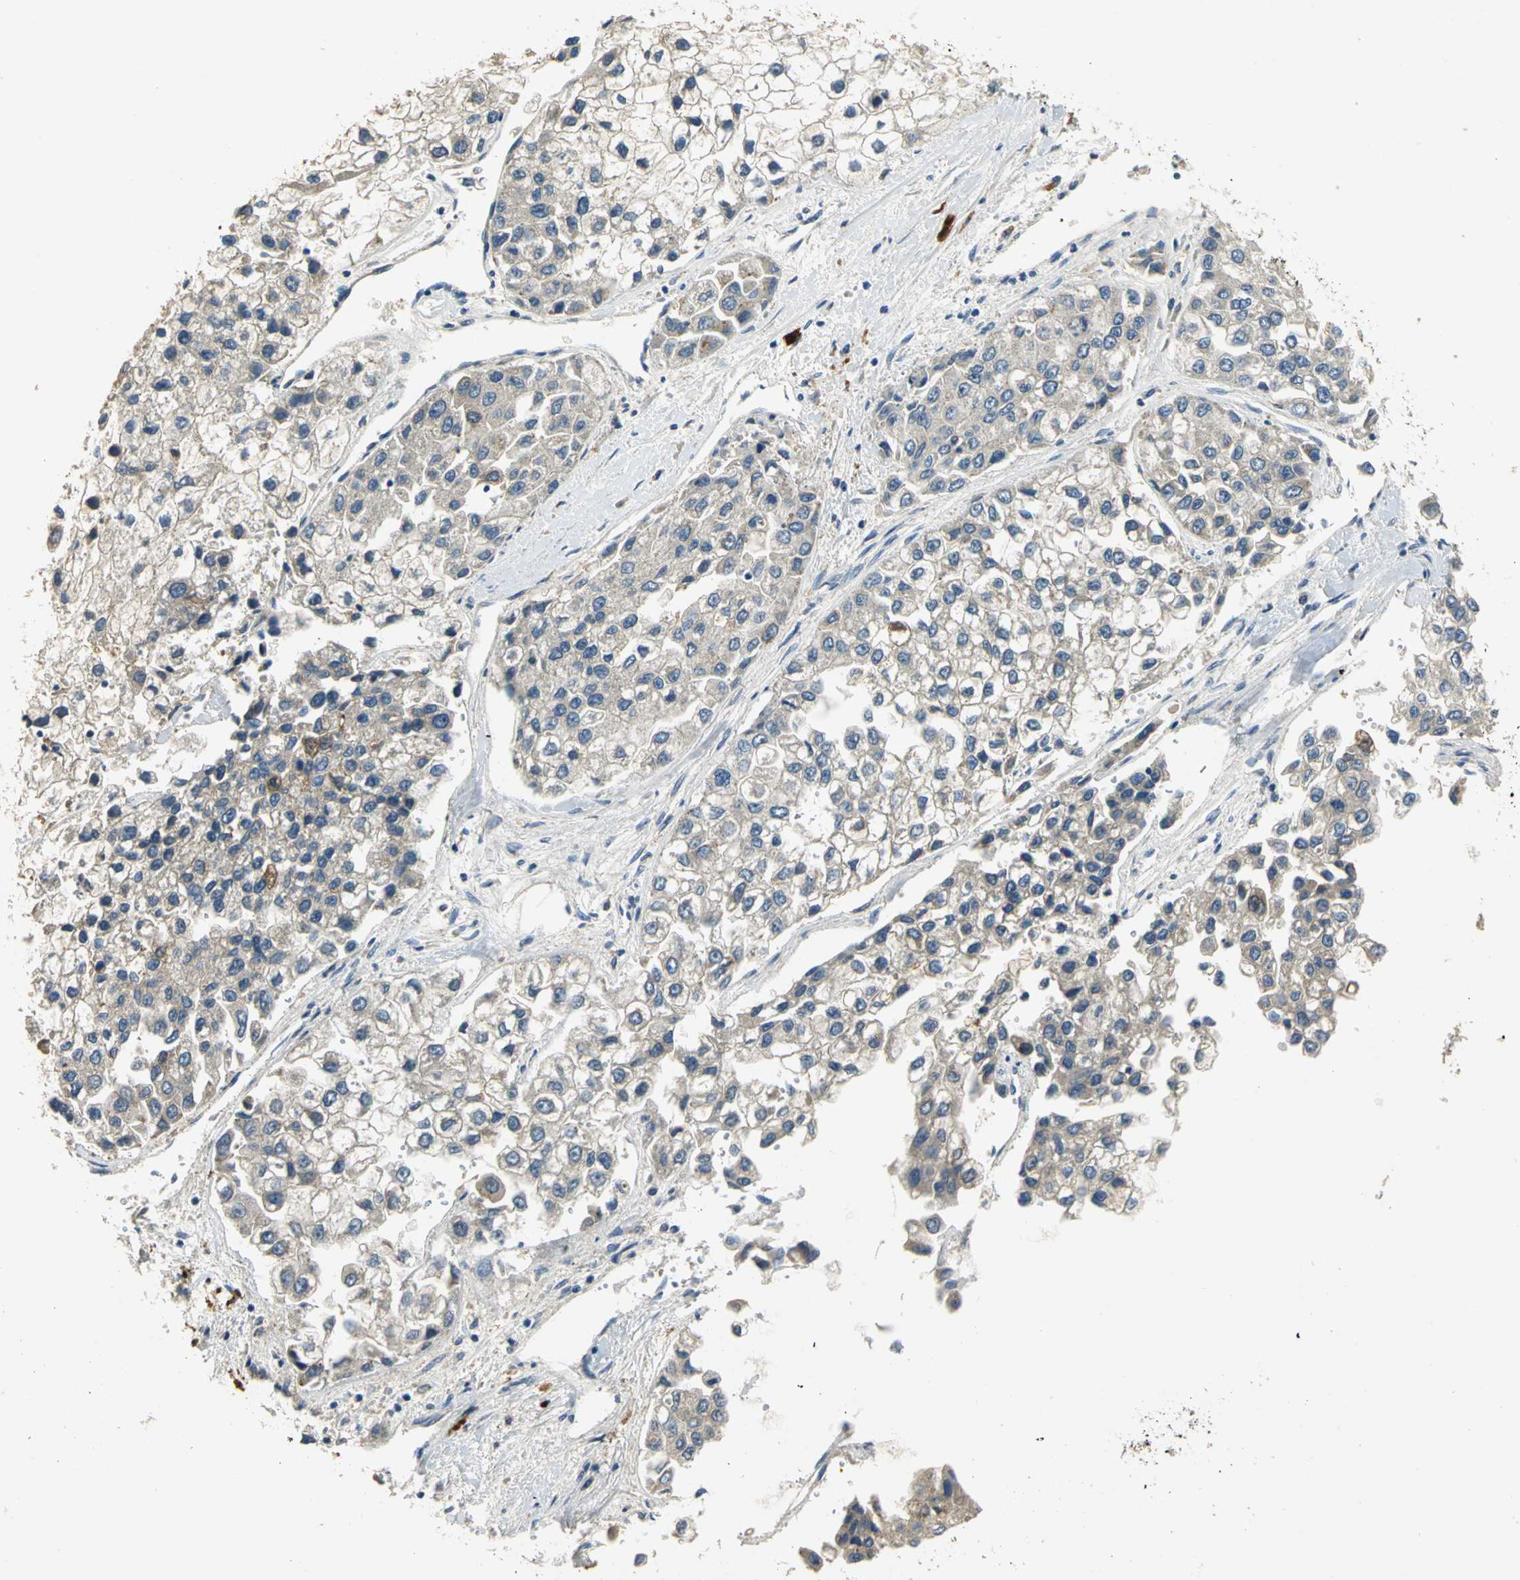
{"staining": {"intensity": "weak", "quantity": "<25%", "location": "cytoplasmic/membranous"}, "tissue": "liver cancer", "cell_type": "Tumor cells", "image_type": "cancer", "snomed": [{"axis": "morphology", "description": "Carcinoma, Hepatocellular, NOS"}, {"axis": "topography", "description": "Liver"}], "caption": "Tumor cells show no significant protein staining in liver hepatocellular carcinoma. (Immunohistochemistry (ihc), brightfield microscopy, high magnification).", "gene": "IL17RB", "patient": {"sex": "female", "age": 66}}